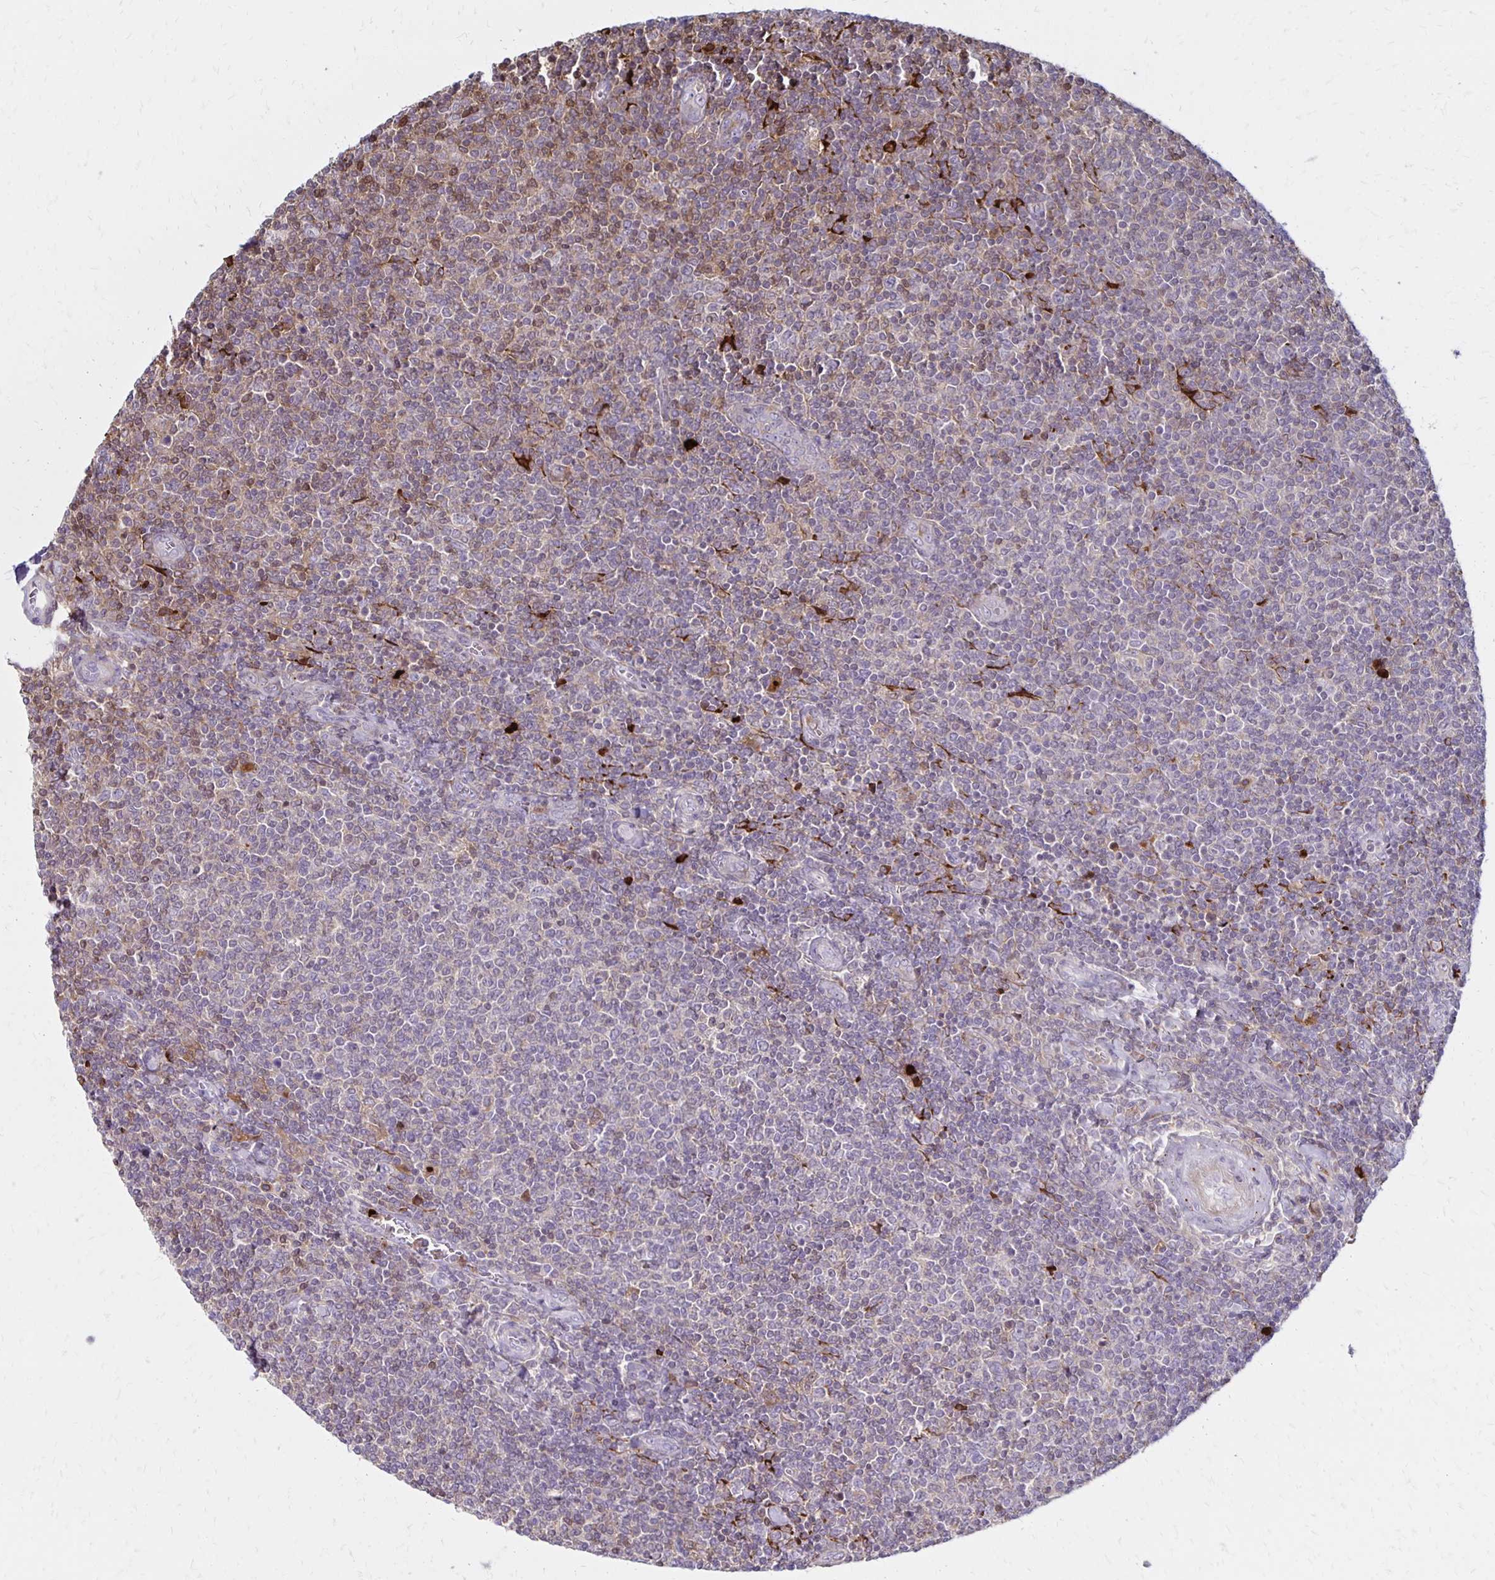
{"staining": {"intensity": "weak", "quantity": "<25%", "location": "cytoplasmic/membranous"}, "tissue": "lymphoma", "cell_type": "Tumor cells", "image_type": "cancer", "snomed": [{"axis": "morphology", "description": "Malignant lymphoma, non-Hodgkin's type, Low grade"}, {"axis": "topography", "description": "Lymph node"}], "caption": "IHC photomicrograph of neoplastic tissue: human lymphoma stained with DAB (3,3'-diaminobenzidine) demonstrates no significant protein positivity in tumor cells.", "gene": "CCL21", "patient": {"sex": "male", "age": 52}}